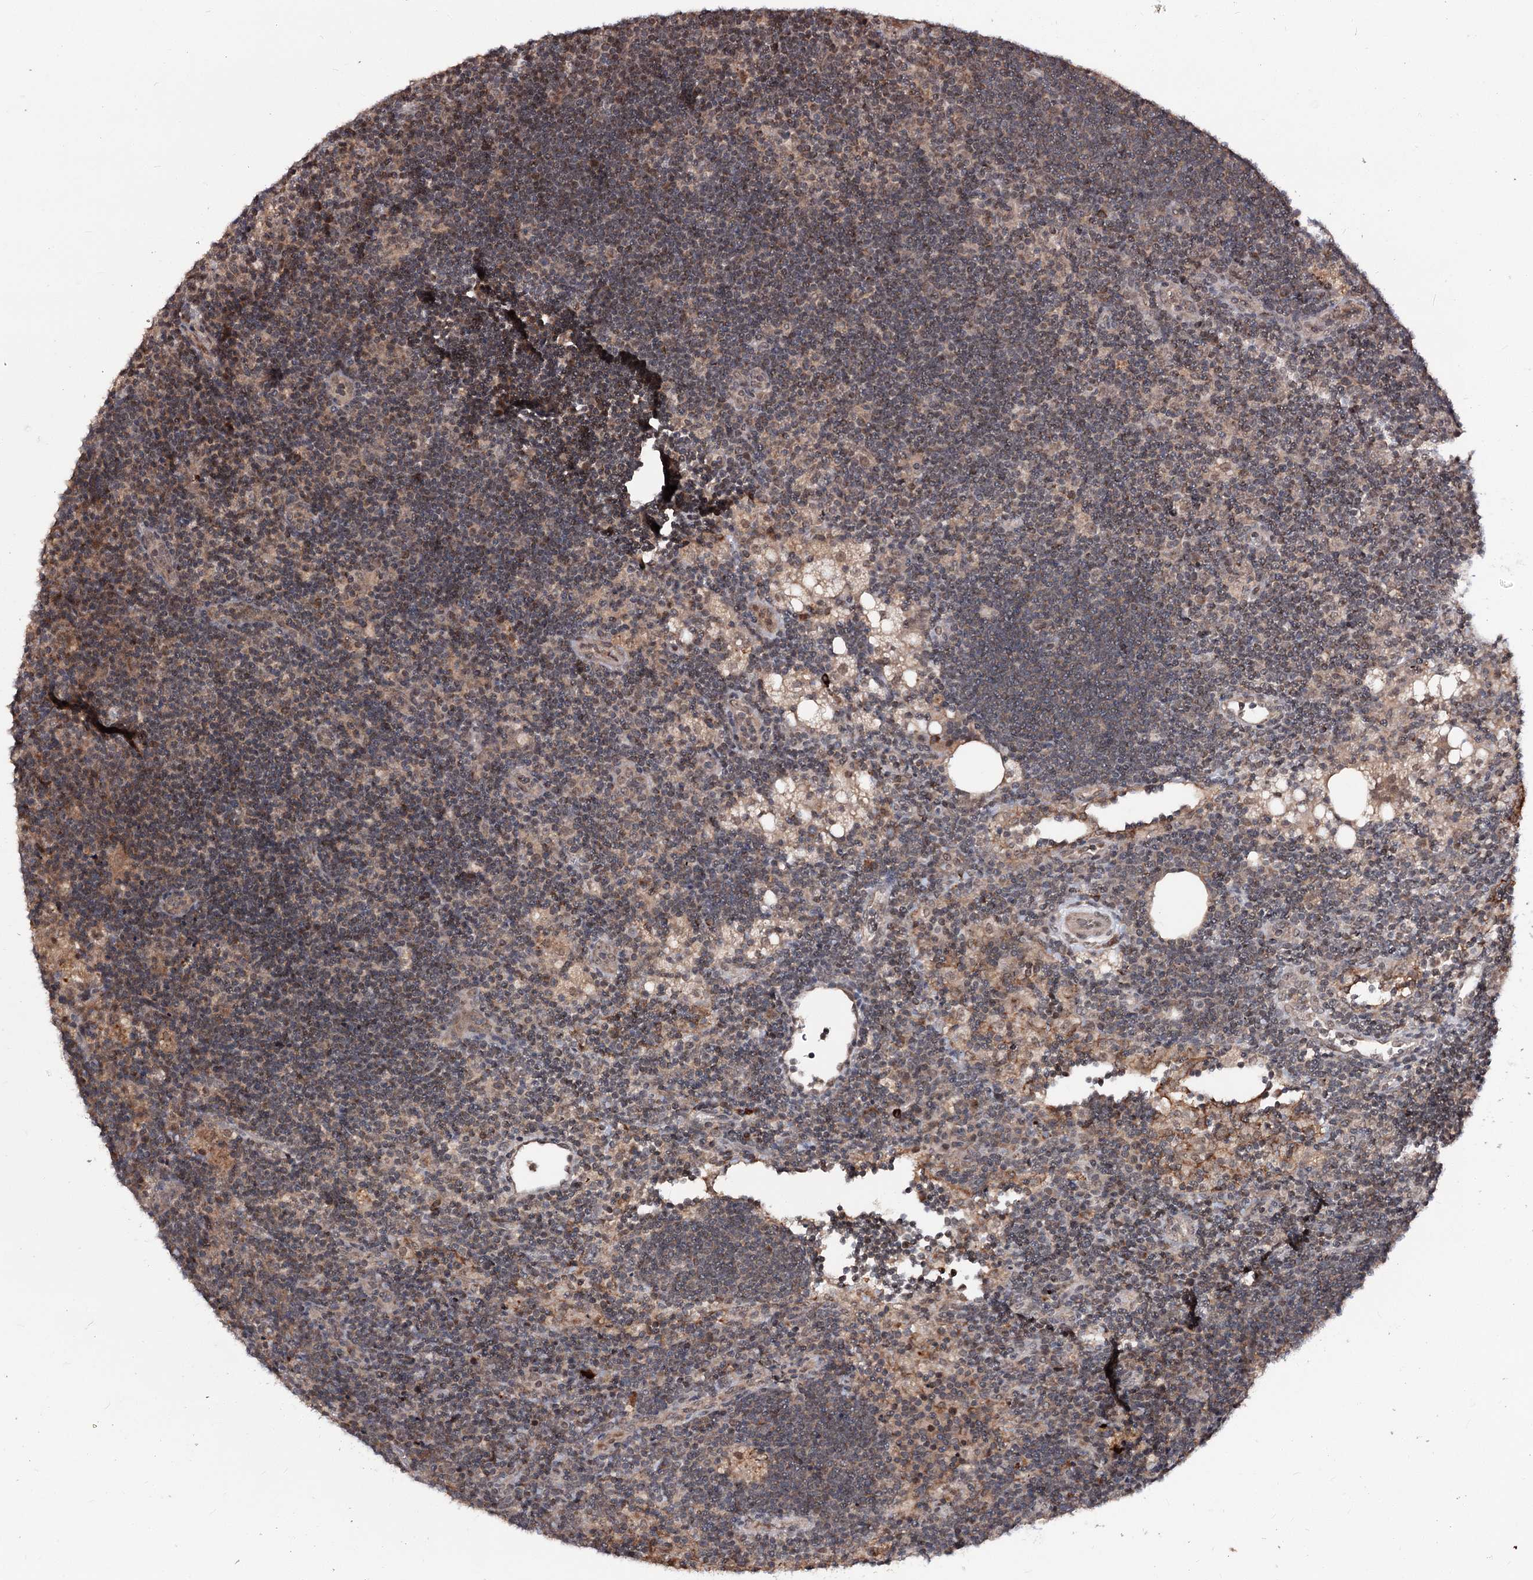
{"staining": {"intensity": "weak", "quantity": "25%-75%", "location": "cytoplasmic/membranous"}, "tissue": "lymph node", "cell_type": "Germinal center cells", "image_type": "normal", "snomed": [{"axis": "morphology", "description": "Normal tissue, NOS"}, {"axis": "topography", "description": "Lymph node"}], "caption": "The immunohistochemical stain shows weak cytoplasmic/membranous expression in germinal center cells of normal lymph node.", "gene": "FAM53B", "patient": {"sex": "male", "age": 24}}